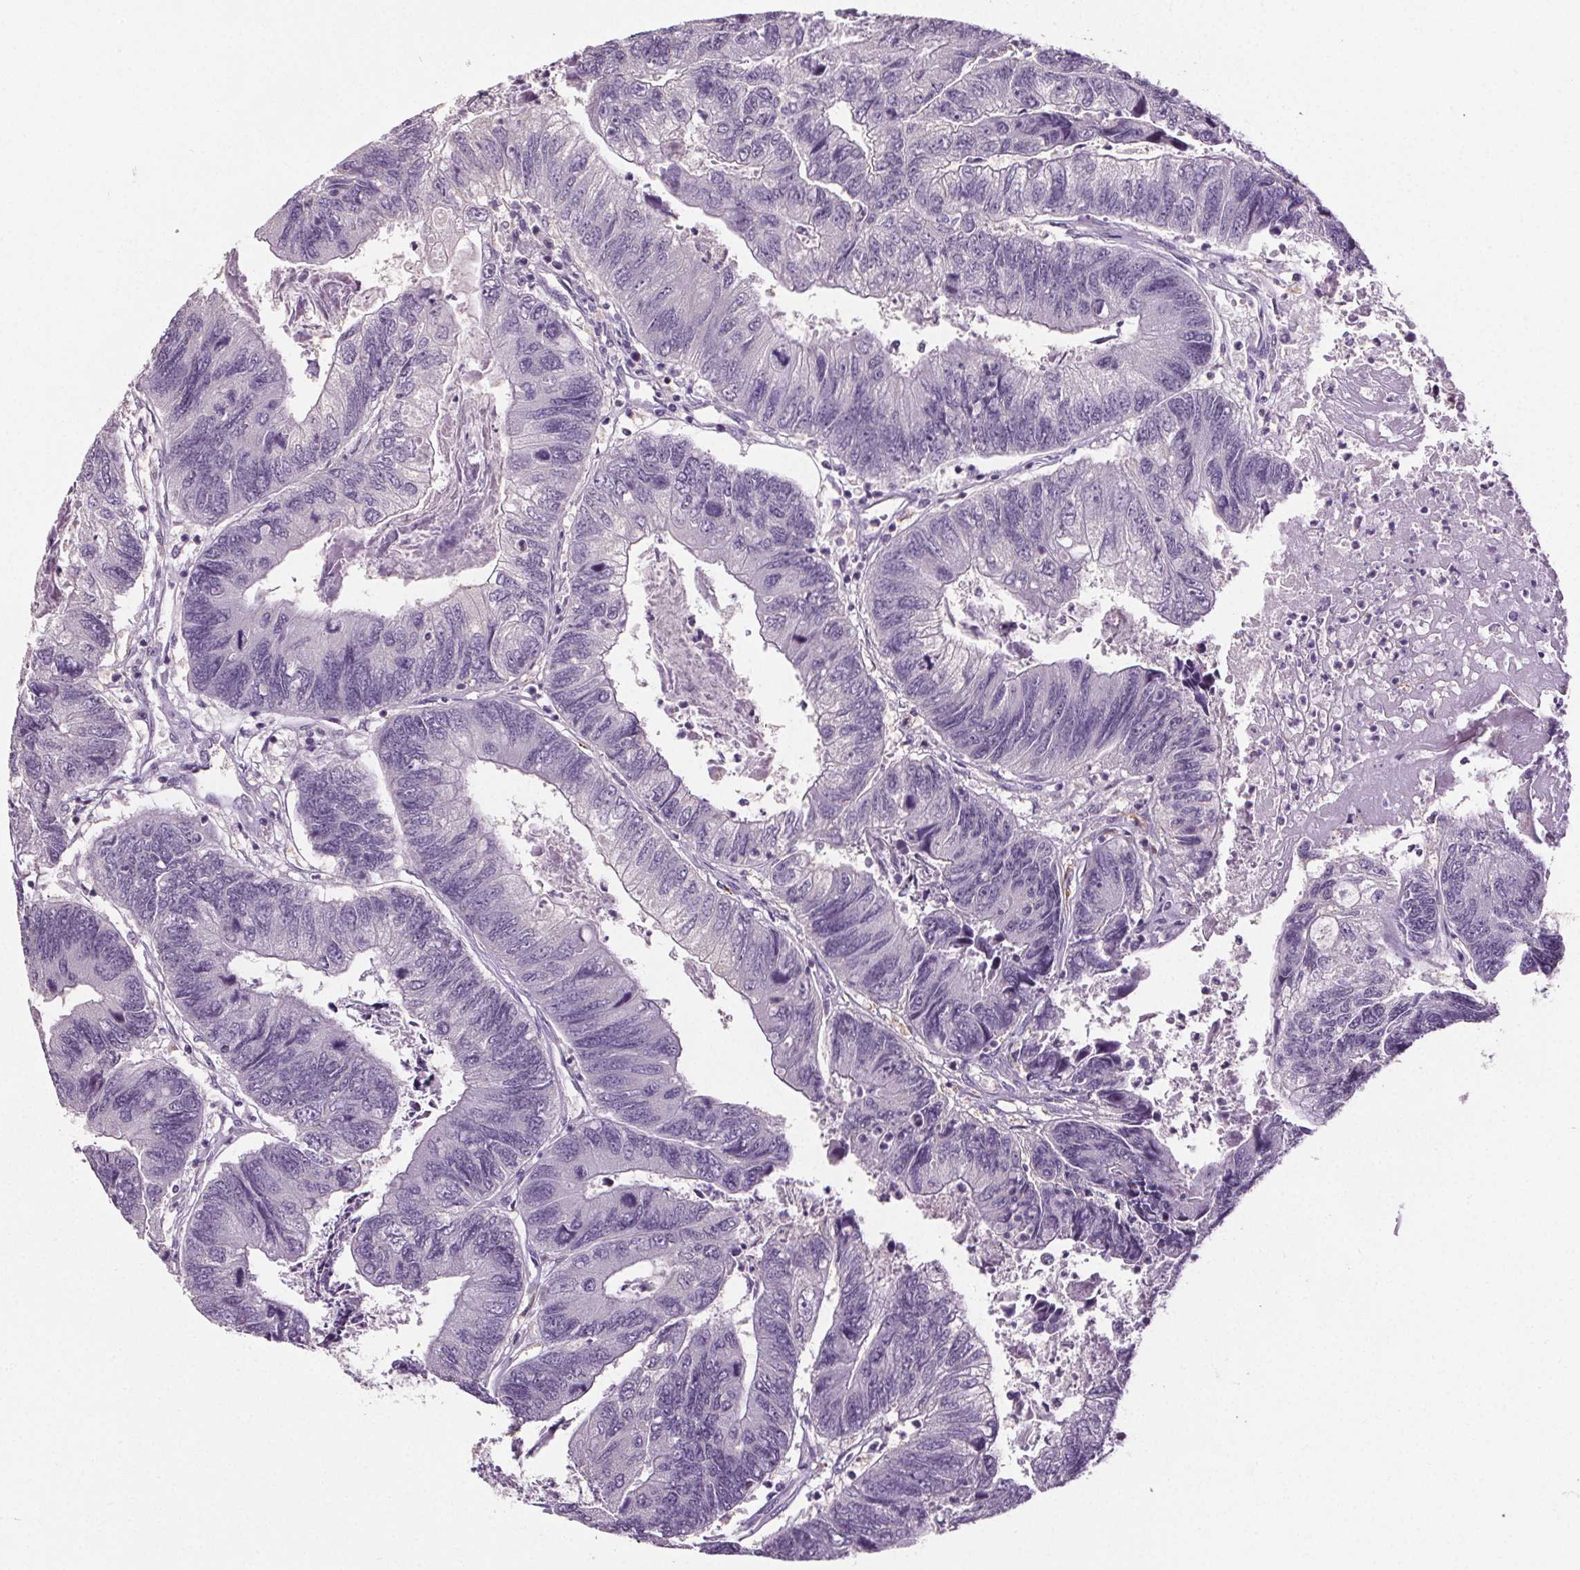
{"staining": {"intensity": "negative", "quantity": "none", "location": "none"}, "tissue": "colorectal cancer", "cell_type": "Tumor cells", "image_type": "cancer", "snomed": [{"axis": "morphology", "description": "Adenocarcinoma, NOS"}, {"axis": "topography", "description": "Colon"}], "caption": "Photomicrograph shows no protein staining in tumor cells of colorectal adenocarcinoma tissue. Nuclei are stained in blue.", "gene": "GPIHBP1", "patient": {"sex": "female", "age": 67}}